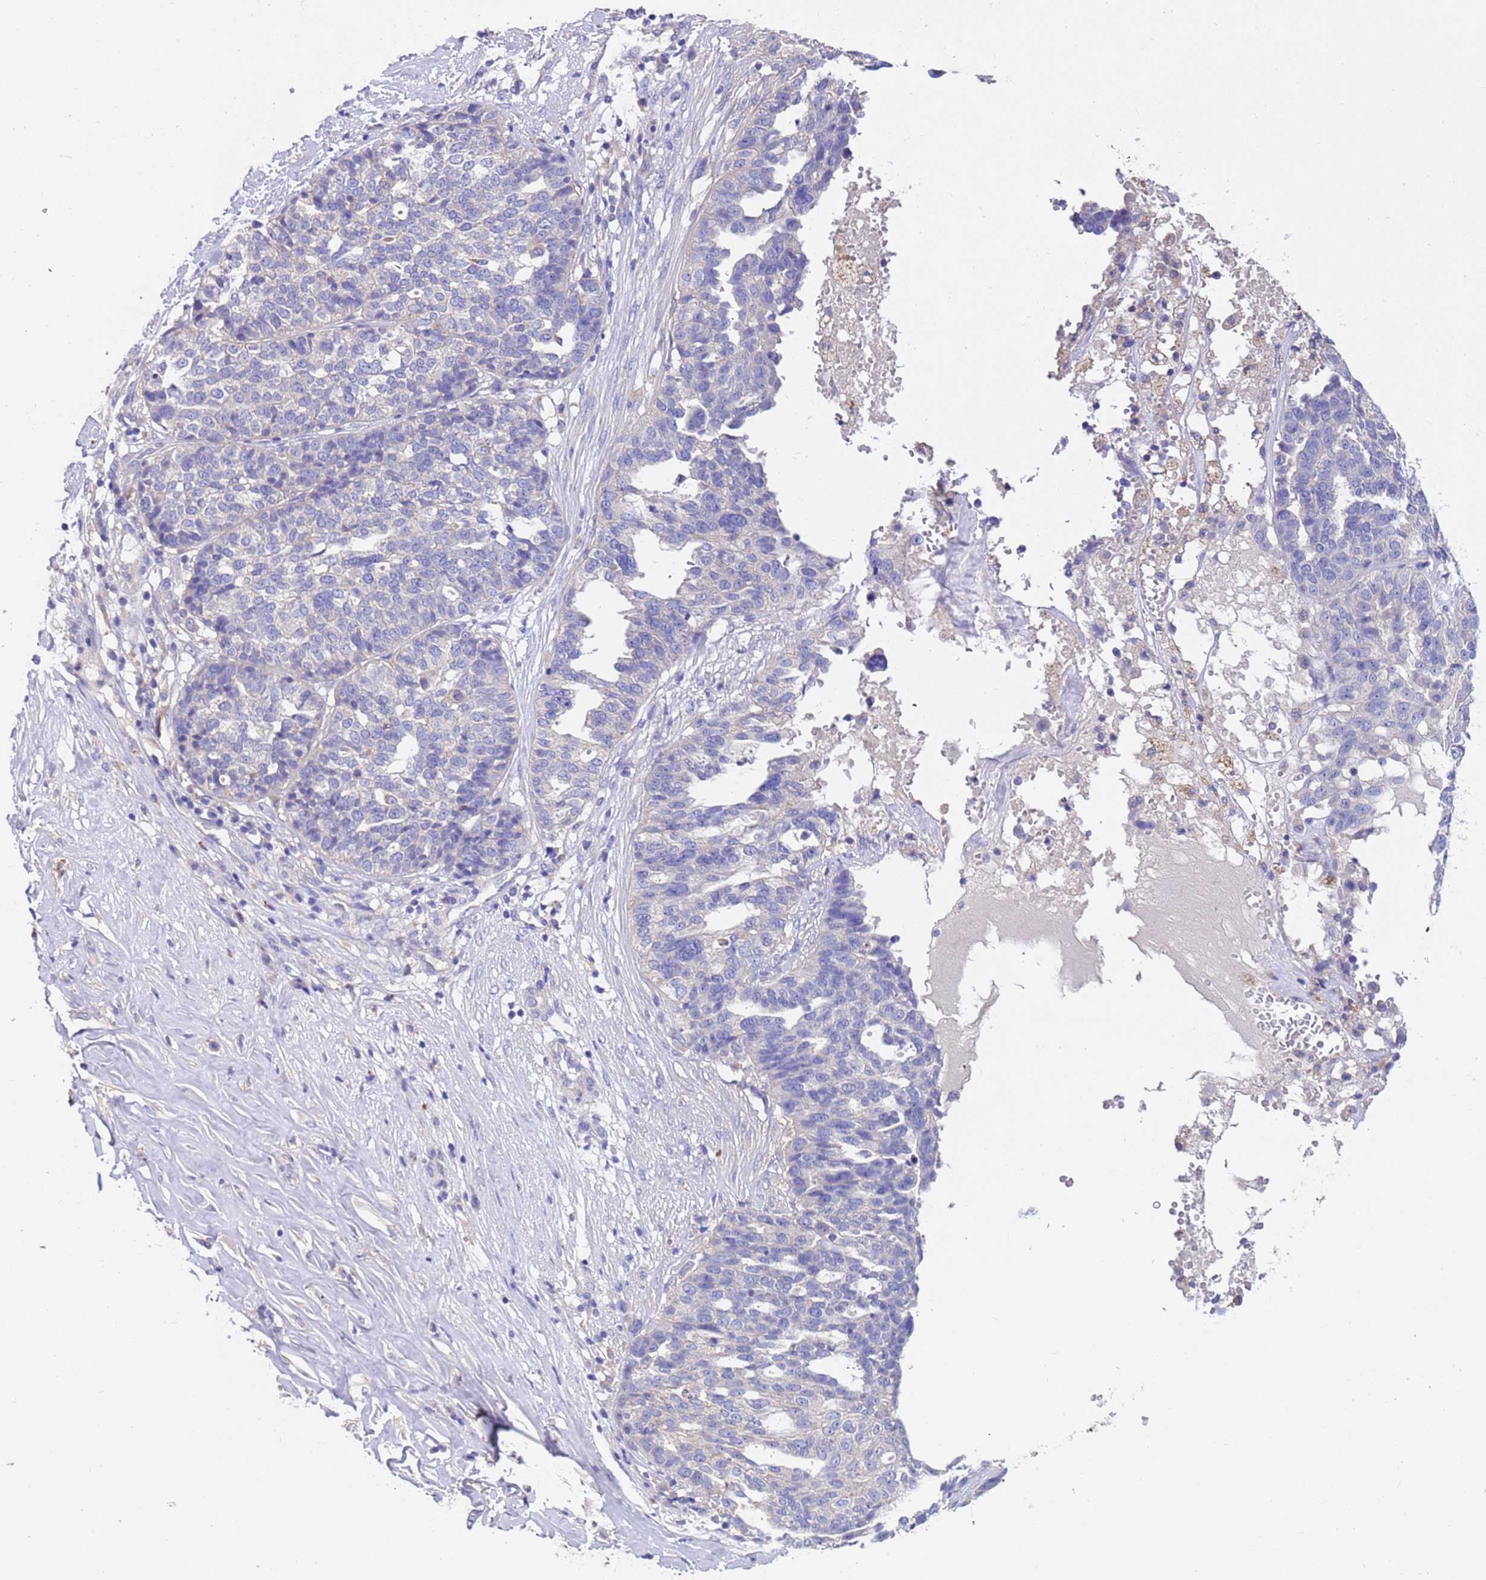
{"staining": {"intensity": "negative", "quantity": "none", "location": "none"}, "tissue": "ovarian cancer", "cell_type": "Tumor cells", "image_type": "cancer", "snomed": [{"axis": "morphology", "description": "Cystadenocarcinoma, serous, NOS"}, {"axis": "topography", "description": "Ovary"}], "caption": "The immunohistochemistry (IHC) histopathology image has no significant staining in tumor cells of ovarian cancer (serous cystadenocarcinoma) tissue.", "gene": "SRL", "patient": {"sex": "female", "age": 59}}